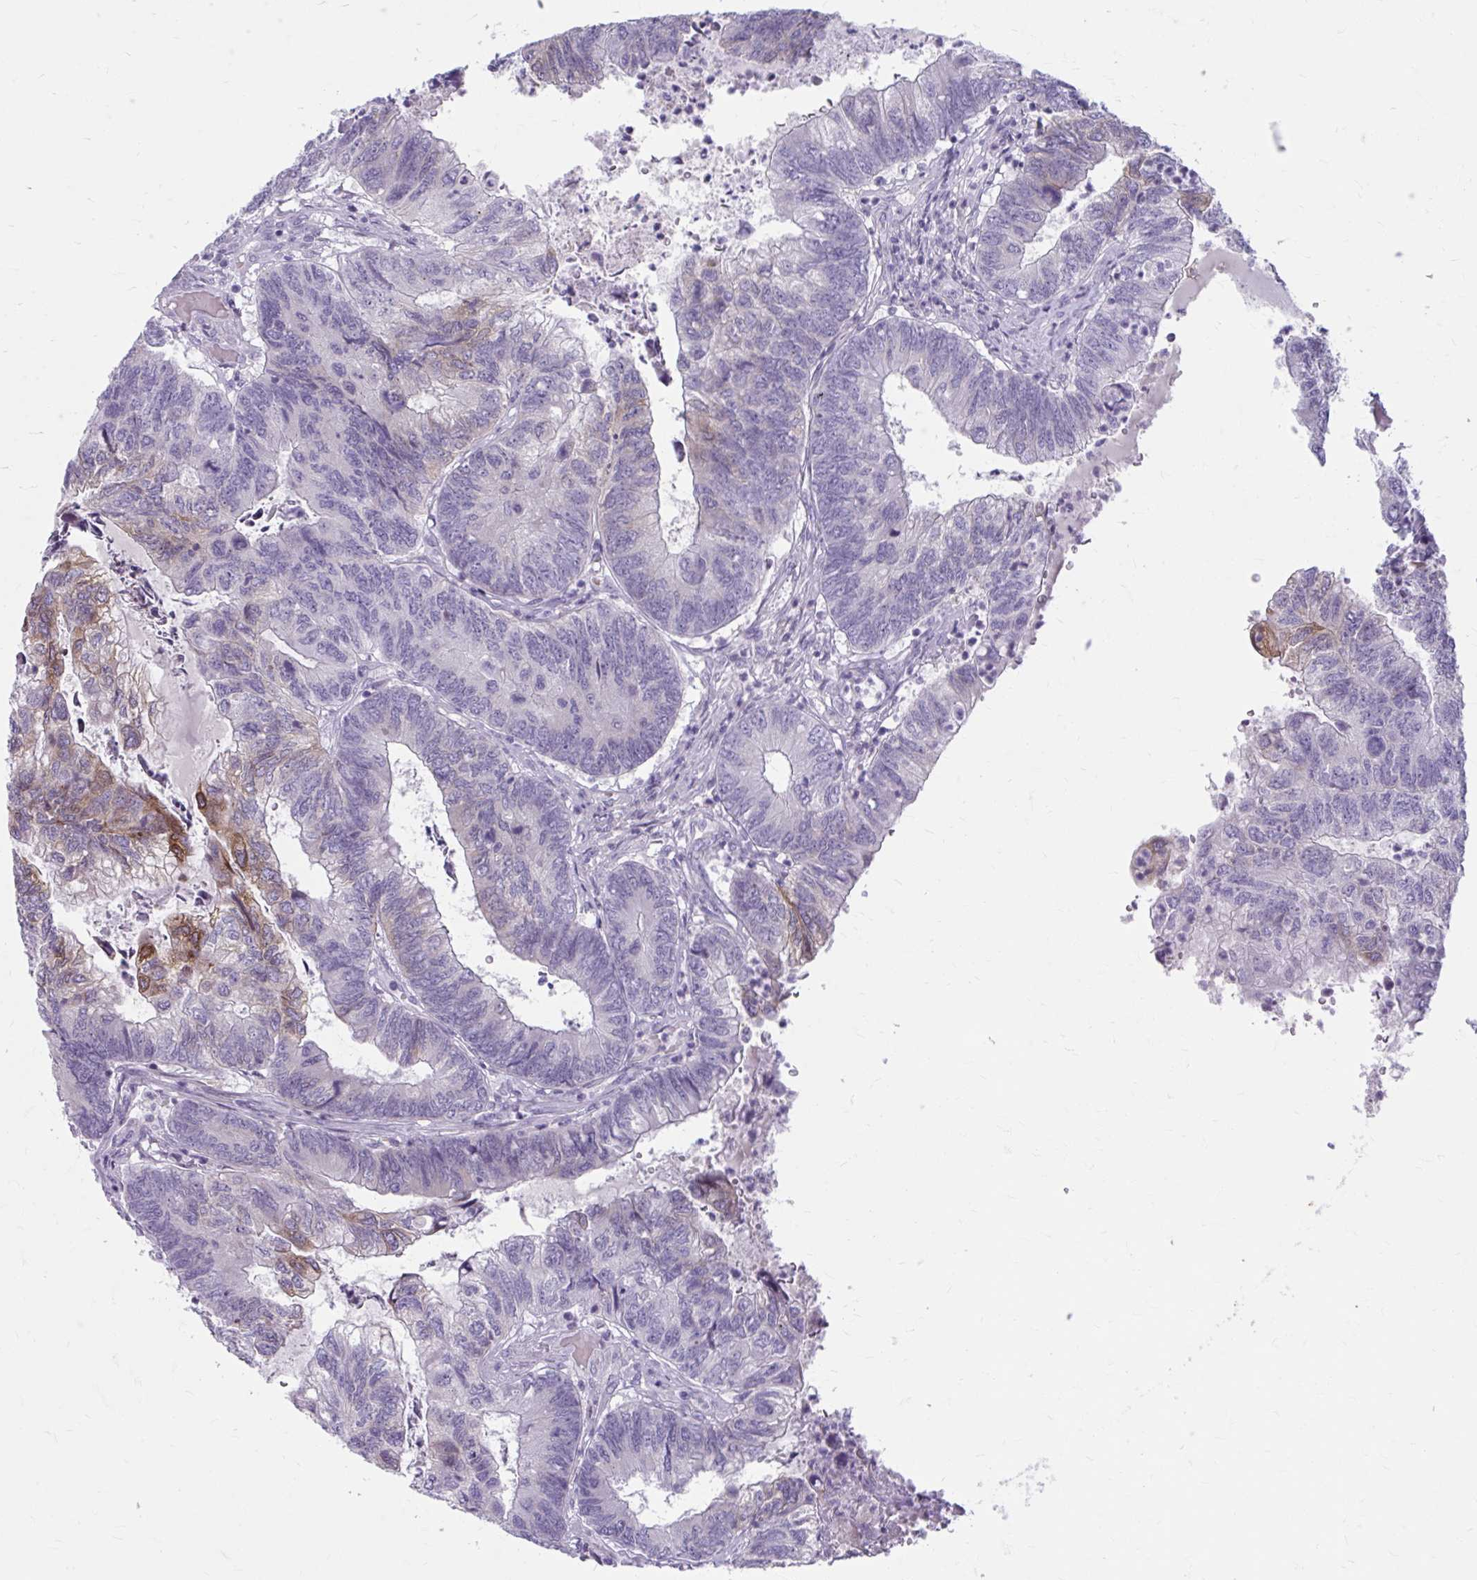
{"staining": {"intensity": "strong", "quantity": "<25%", "location": "cytoplasmic/membranous"}, "tissue": "colorectal cancer", "cell_type": "Tumor cells", "image_type": "cancer", "snomed": [{"axis": "morphology", "description": "Adenocarcinoma, NOS"}, {"axis": "topography", "description": "Colon"}], "caption": "Immunohistochemistry (IHC) image of human adenocarcinoma (colorectal) stained for a protein (brown), which demonstrates medium levels of strong cytoplasmic/membranous staining in about <25% of tumor cells.", "gene": "MSMO1", "patient": {"sex": "female", "age": 67}}